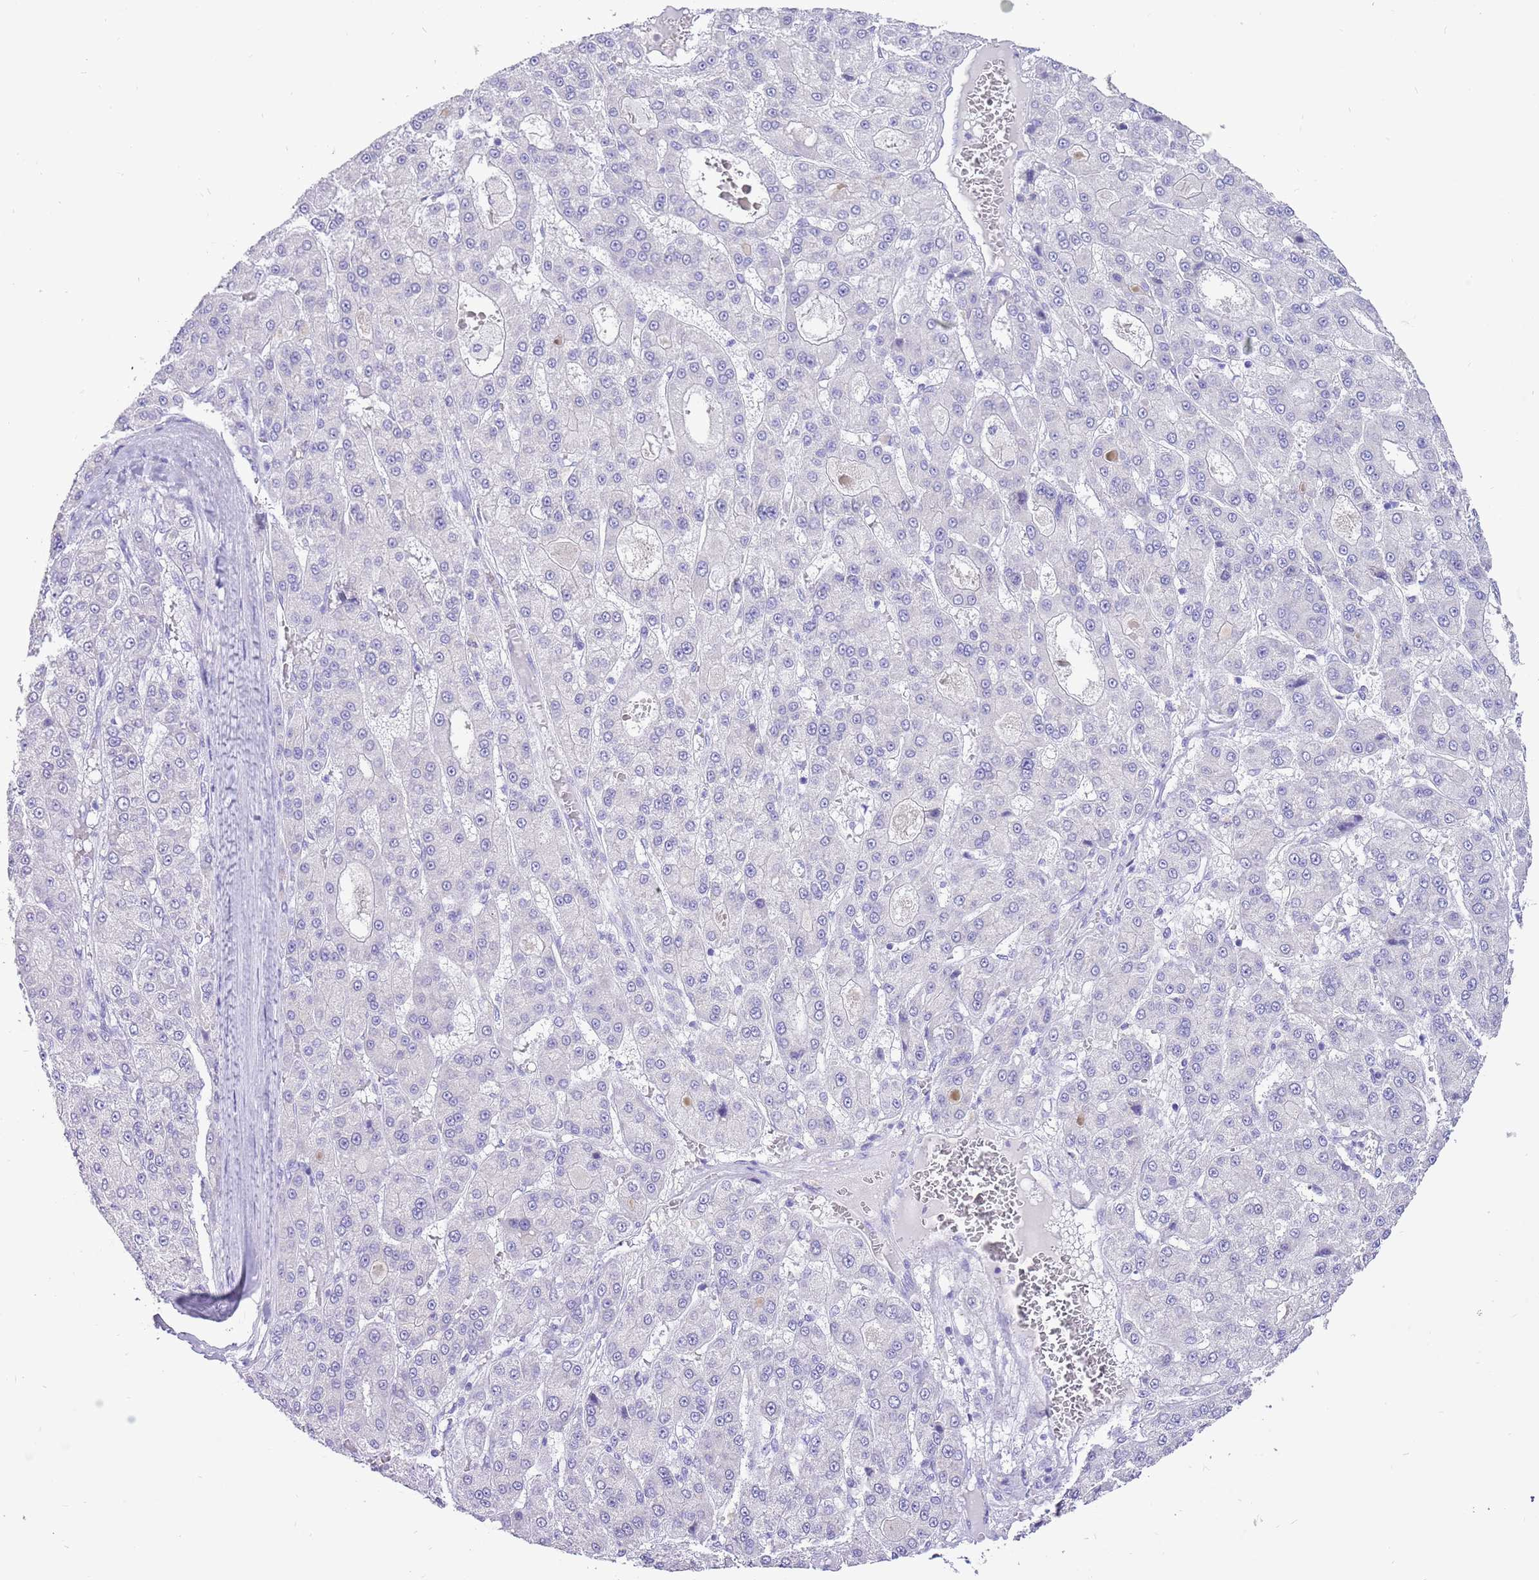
{"staining": {"intensity": "negative", "quantity": "none", "location": "none"}, "tissue": "liver cancer", "cell_type": "Tumor cells", "image_type": "cancer", "snomed": [{"axis": "morphology", "description": "Carcinoma, Hepatocellular, NOS"}, {"axis": "topography", "description": "Liver"}], "caption": "The micrograph reveals no staining of tumor cells in liver cancer. The staining is performed using DAB brown chromogen with nuclei counter-stained in using hematoxylin.", "gene": "R3HDM4", "patient": {"sex": "male", "age": 70}}